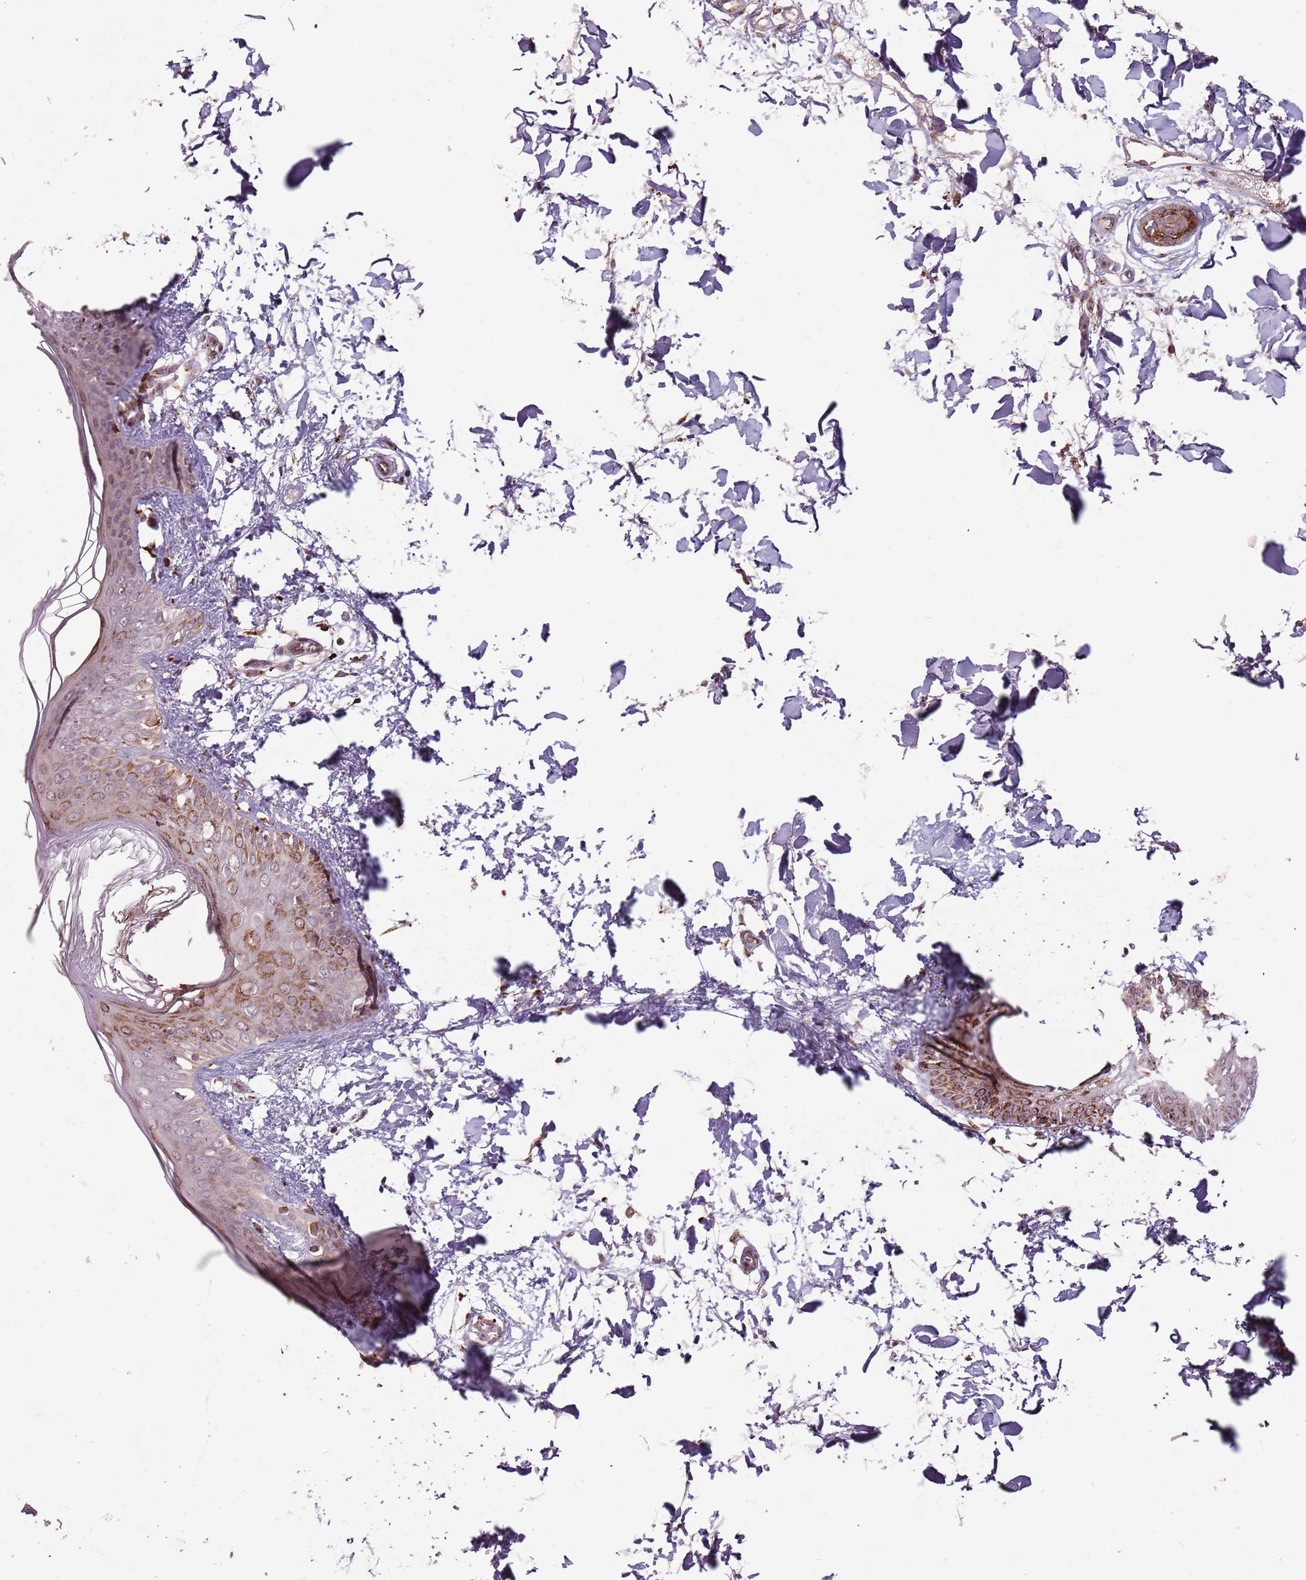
{"staining": {"intensity": "negative", "quantity": "none", "location": "none"}, "tissue": "skin", "cell_type": "Fibroblasts", "image_type": "normal", "snomed": [{"axis": "morphology", "description": "Normal tissue, NOS"}, {"axis": "topography", "description": "Skin"}], "caption": "IHC of benign human skin exhibits no expression in fibroblasts. (Immunohistochemistry (ihc), brightfield microscopy, high magnification).", "gene": "ULK3", "patient": {"sex": "female", "age": 34}}